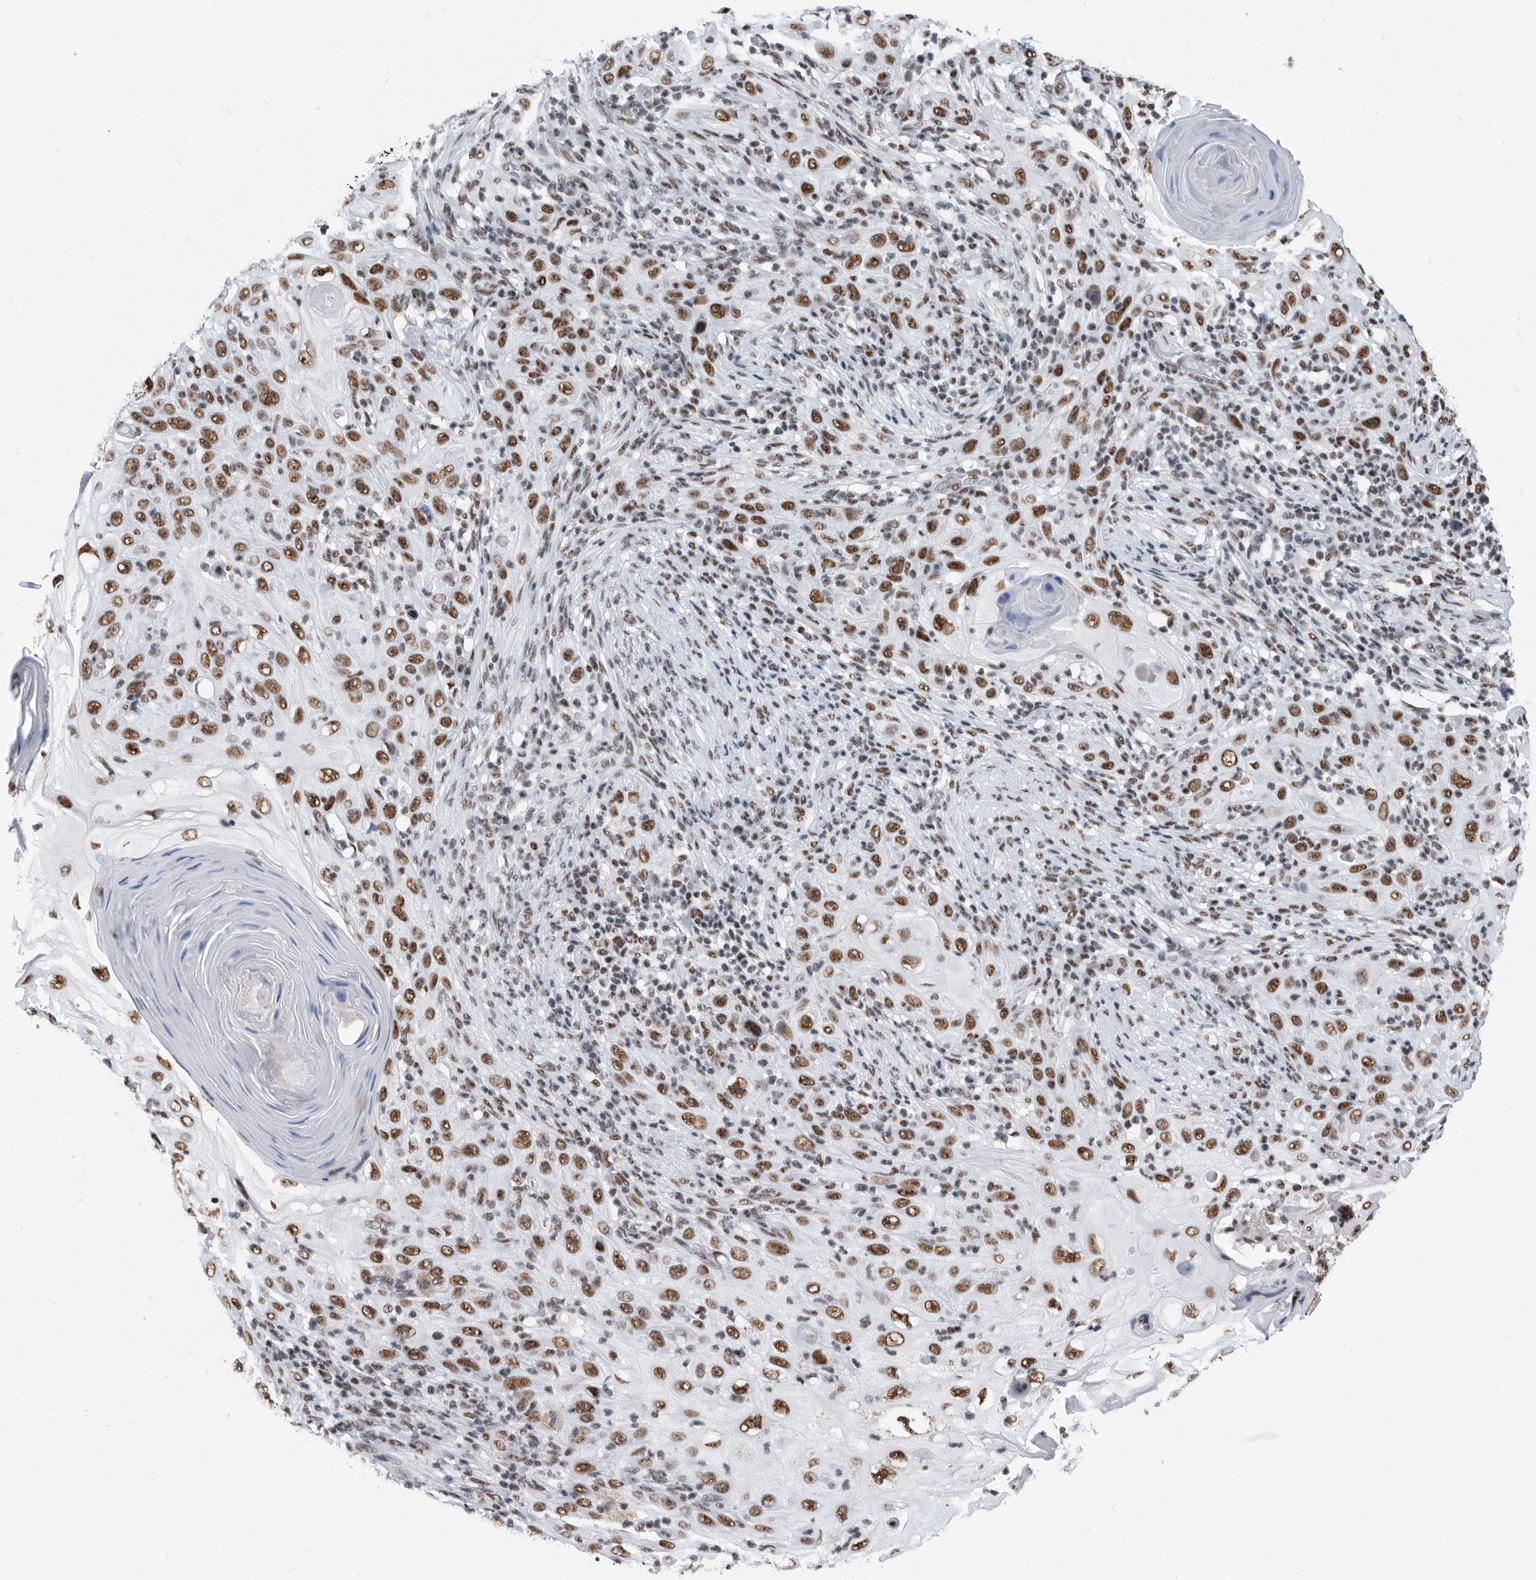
{"staining": {"intensity": "moderate", "quantity": ">75%", "location": "nuclear"}, "tissue": "skin cancer", "cell_type": "Tumor cells", "image_type": "cancer", "snomed": [{"axis": "morphology", "description": "Squamous cell carcinoma, NOS"}, {"axis": "topography", "description": "Skin"}], "caption": "Immunohistochemical staining of human skin cancer (squamous cell carcinoma) shows moderate nuclear protein positivity in about >75% of tumor cells. The protein is stained brown, and the nuclei are stained in blue (DAB (3,3'-diaminobenzidine) IHC with brightfield microscopy, high magnification).", "gene": "SF3A1", "patient": {"sex": "female", "age": 88}}